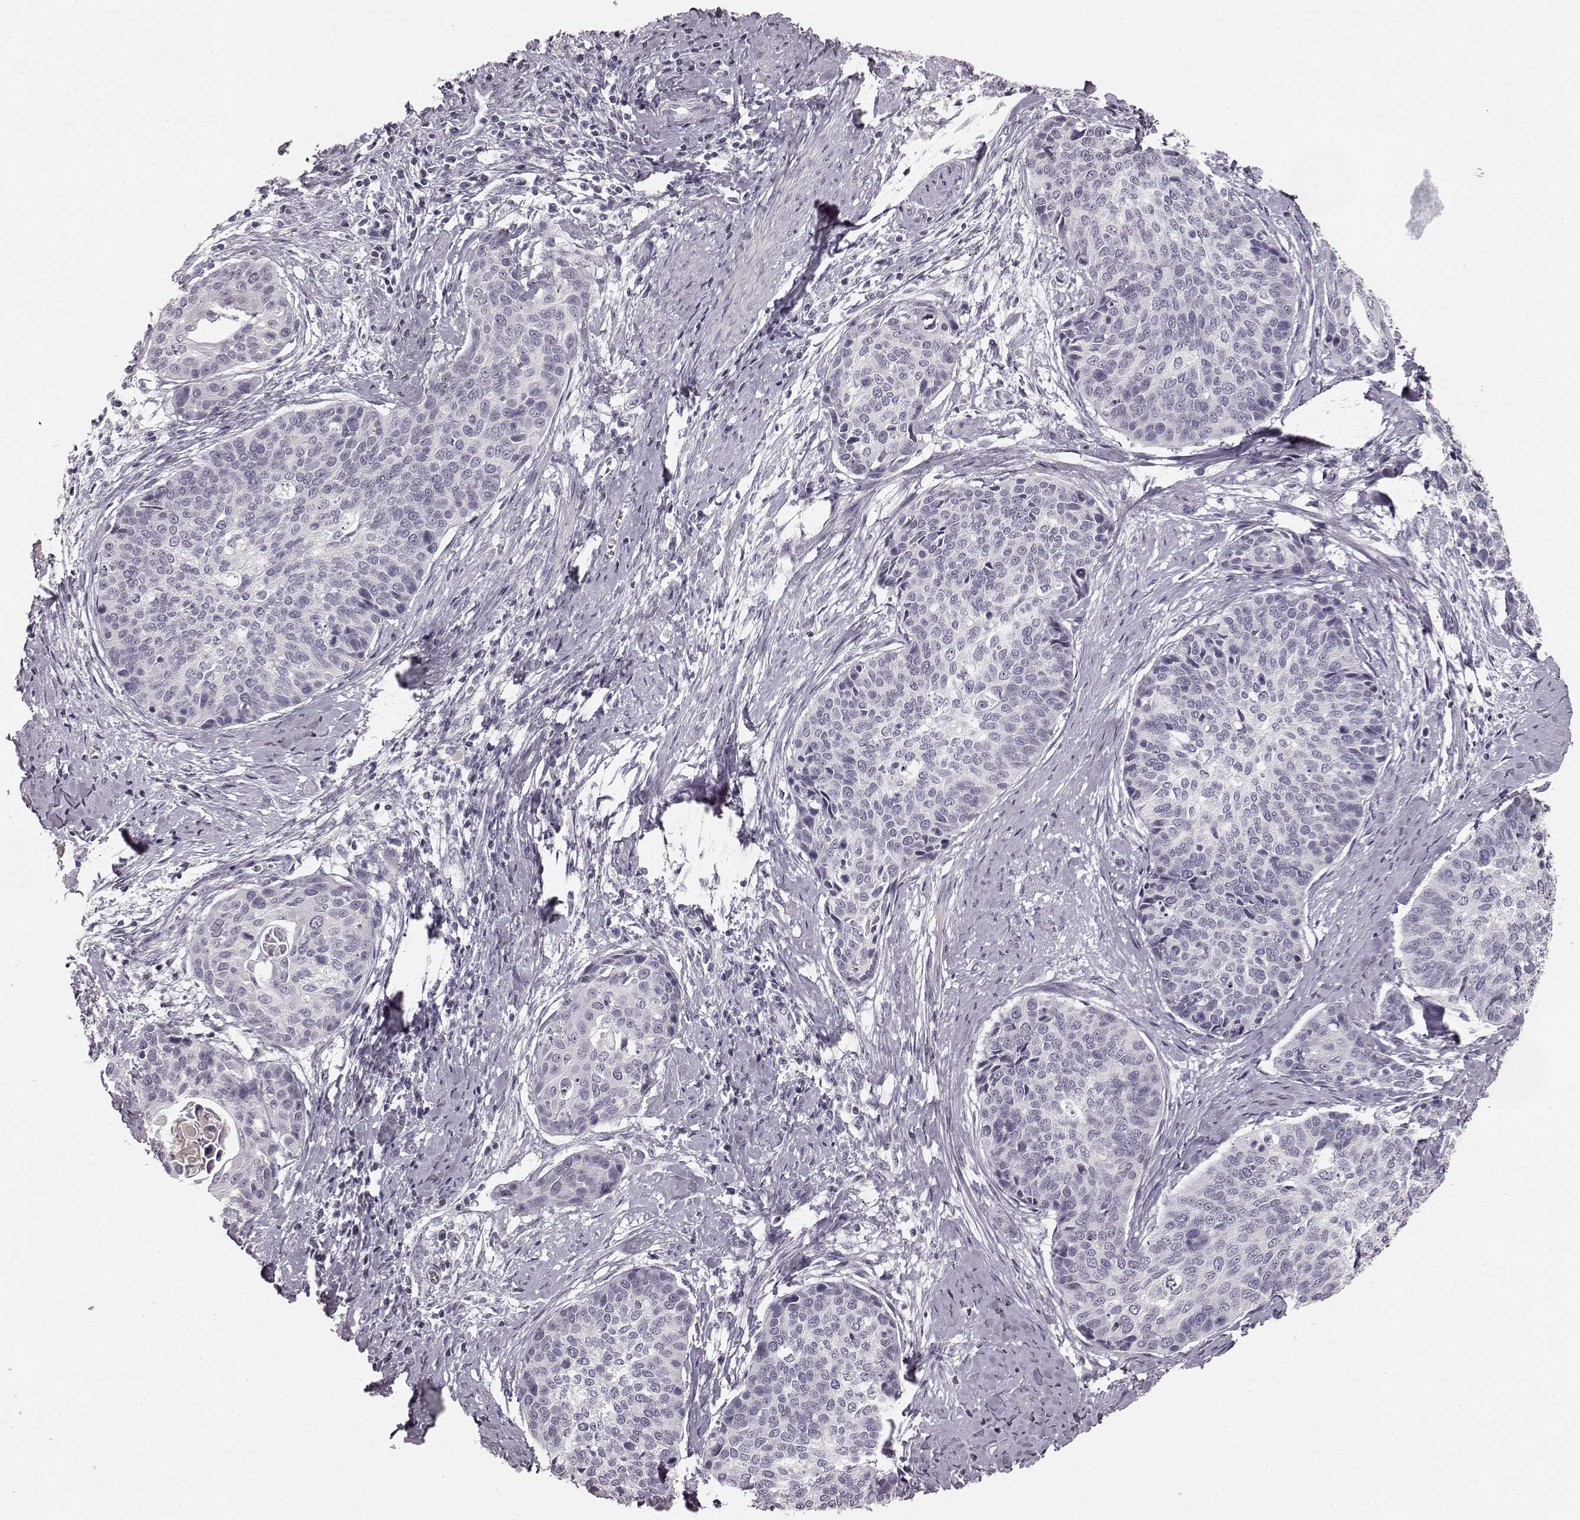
{"staining": {"intensity": "negative", "quantity": "none", "location": "none"}, "tissue": "cervical cancer", "cell_type": "Tumor cells", "image_type": "cancer", "snomed": [{"axis": "morphology", "description": "Squamous cell carcinoma, NOS"}, {"axis": "topography", "description": "Cervix"}], "caption": "Tumor cells are negative for protein expression in human squamous cell carcinoma (cervical). The staining was performed using DAB (3,3'-diaminobenzidine) to visualize the protein expression in brown, while the nuclei were stained in blue with hematoxylin (Magnification: 20x).", "gene": "RIT2", "patient": {"sex": "female", "age": 69}}